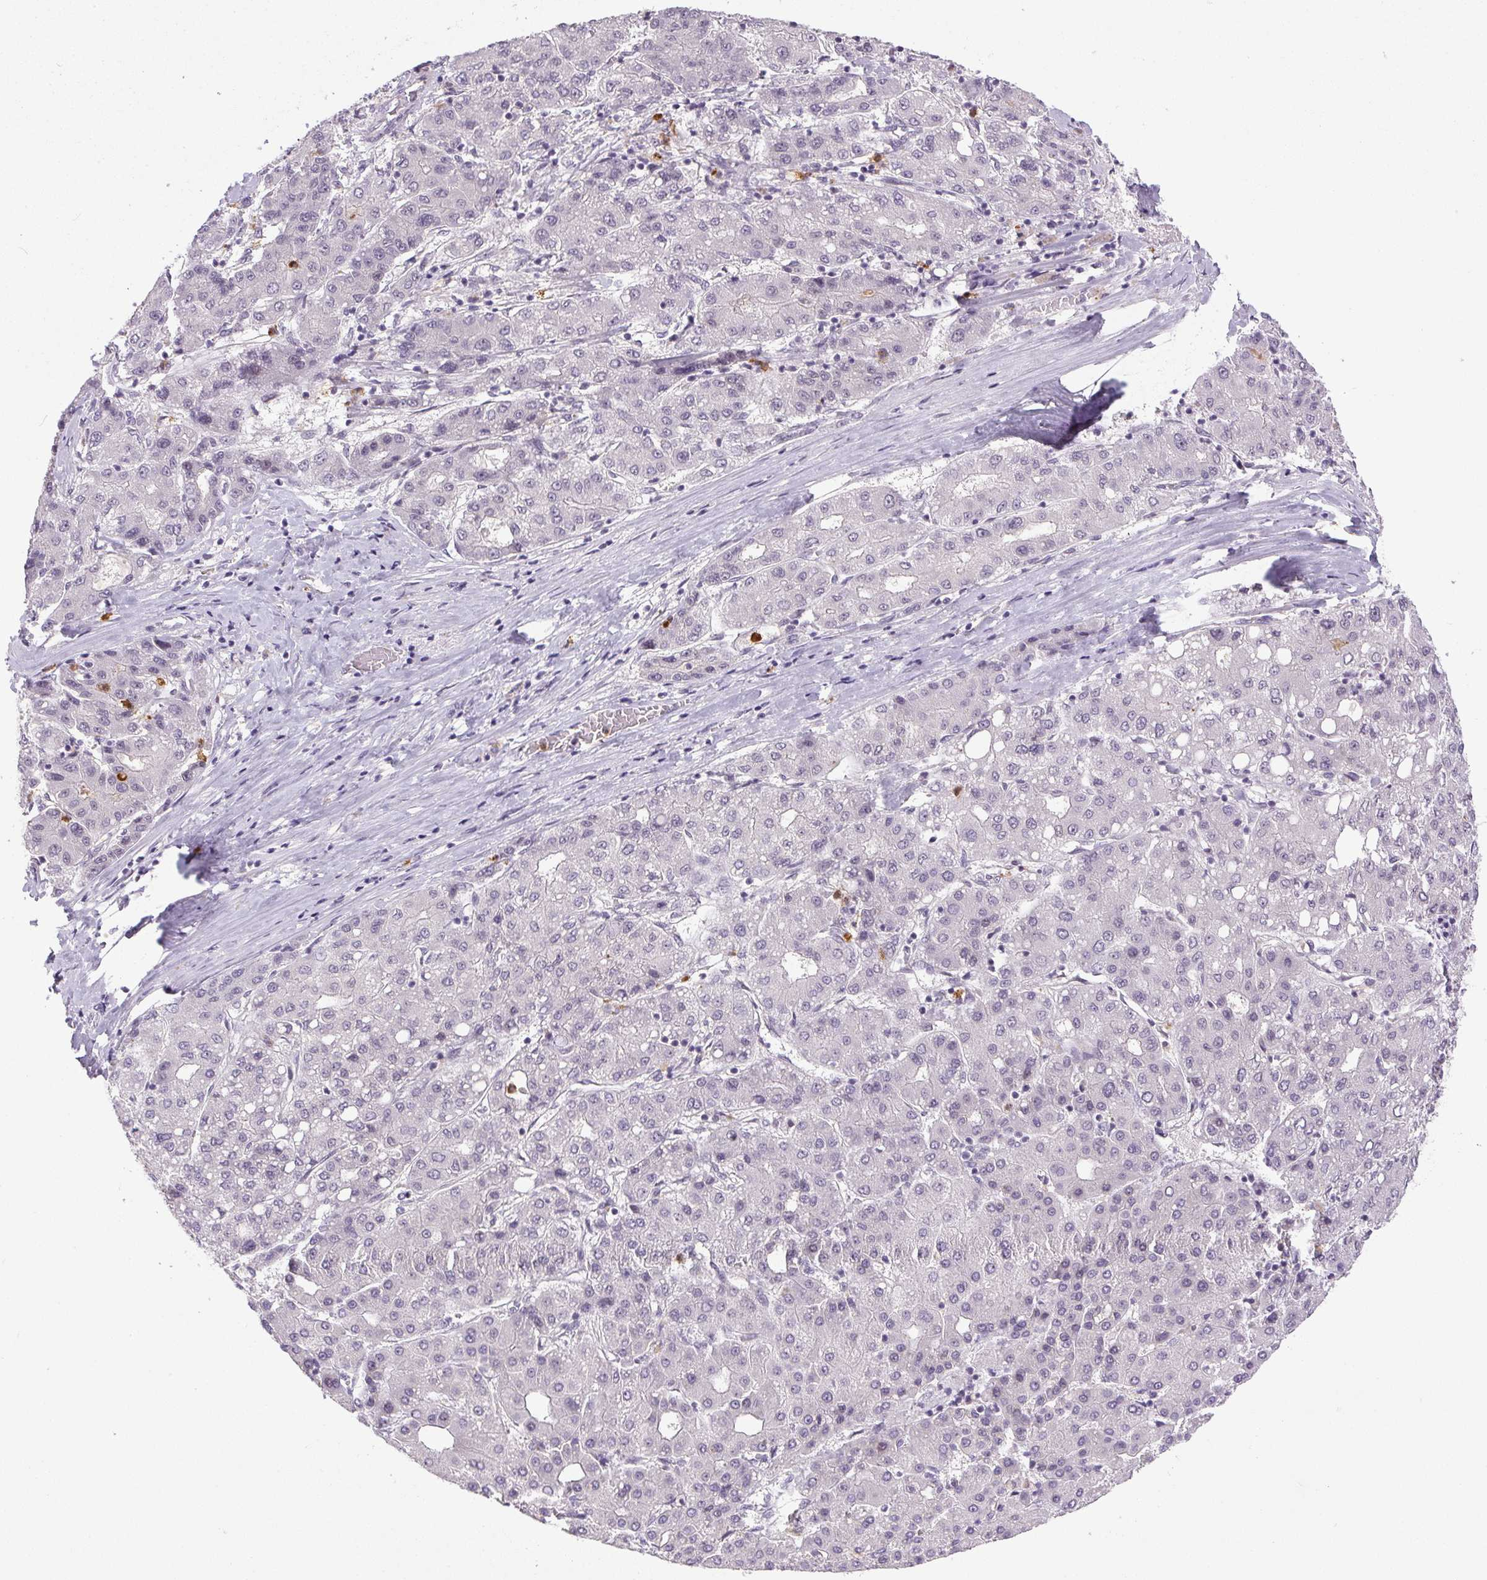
{"staining": {"intensity": "negative", "quantity": "none", "location": "none"}, "tissue": "liver cancer", "cell_type": "Tumor cells", "image_type": "cancer", "snomed": [{"axis": "morphology", "description": "Carcinoma, Hepatocellular, NOS"}, {"axis": "topography", "description": "Liver"}], "caption": "Immunohistochemistry (IHC) histopathology image of neoplastic tissue: human hepatocellular carcinoma (liver) stained with DAB displays no significant protein staining in tumor cells. Brightfield microscopy of immunohistochemistry stained with DAB (brown) and hematoxylin (blue), captured at high magnification.", "gene": "SGF29", "patient": {"sex": "male", "age": 65}}